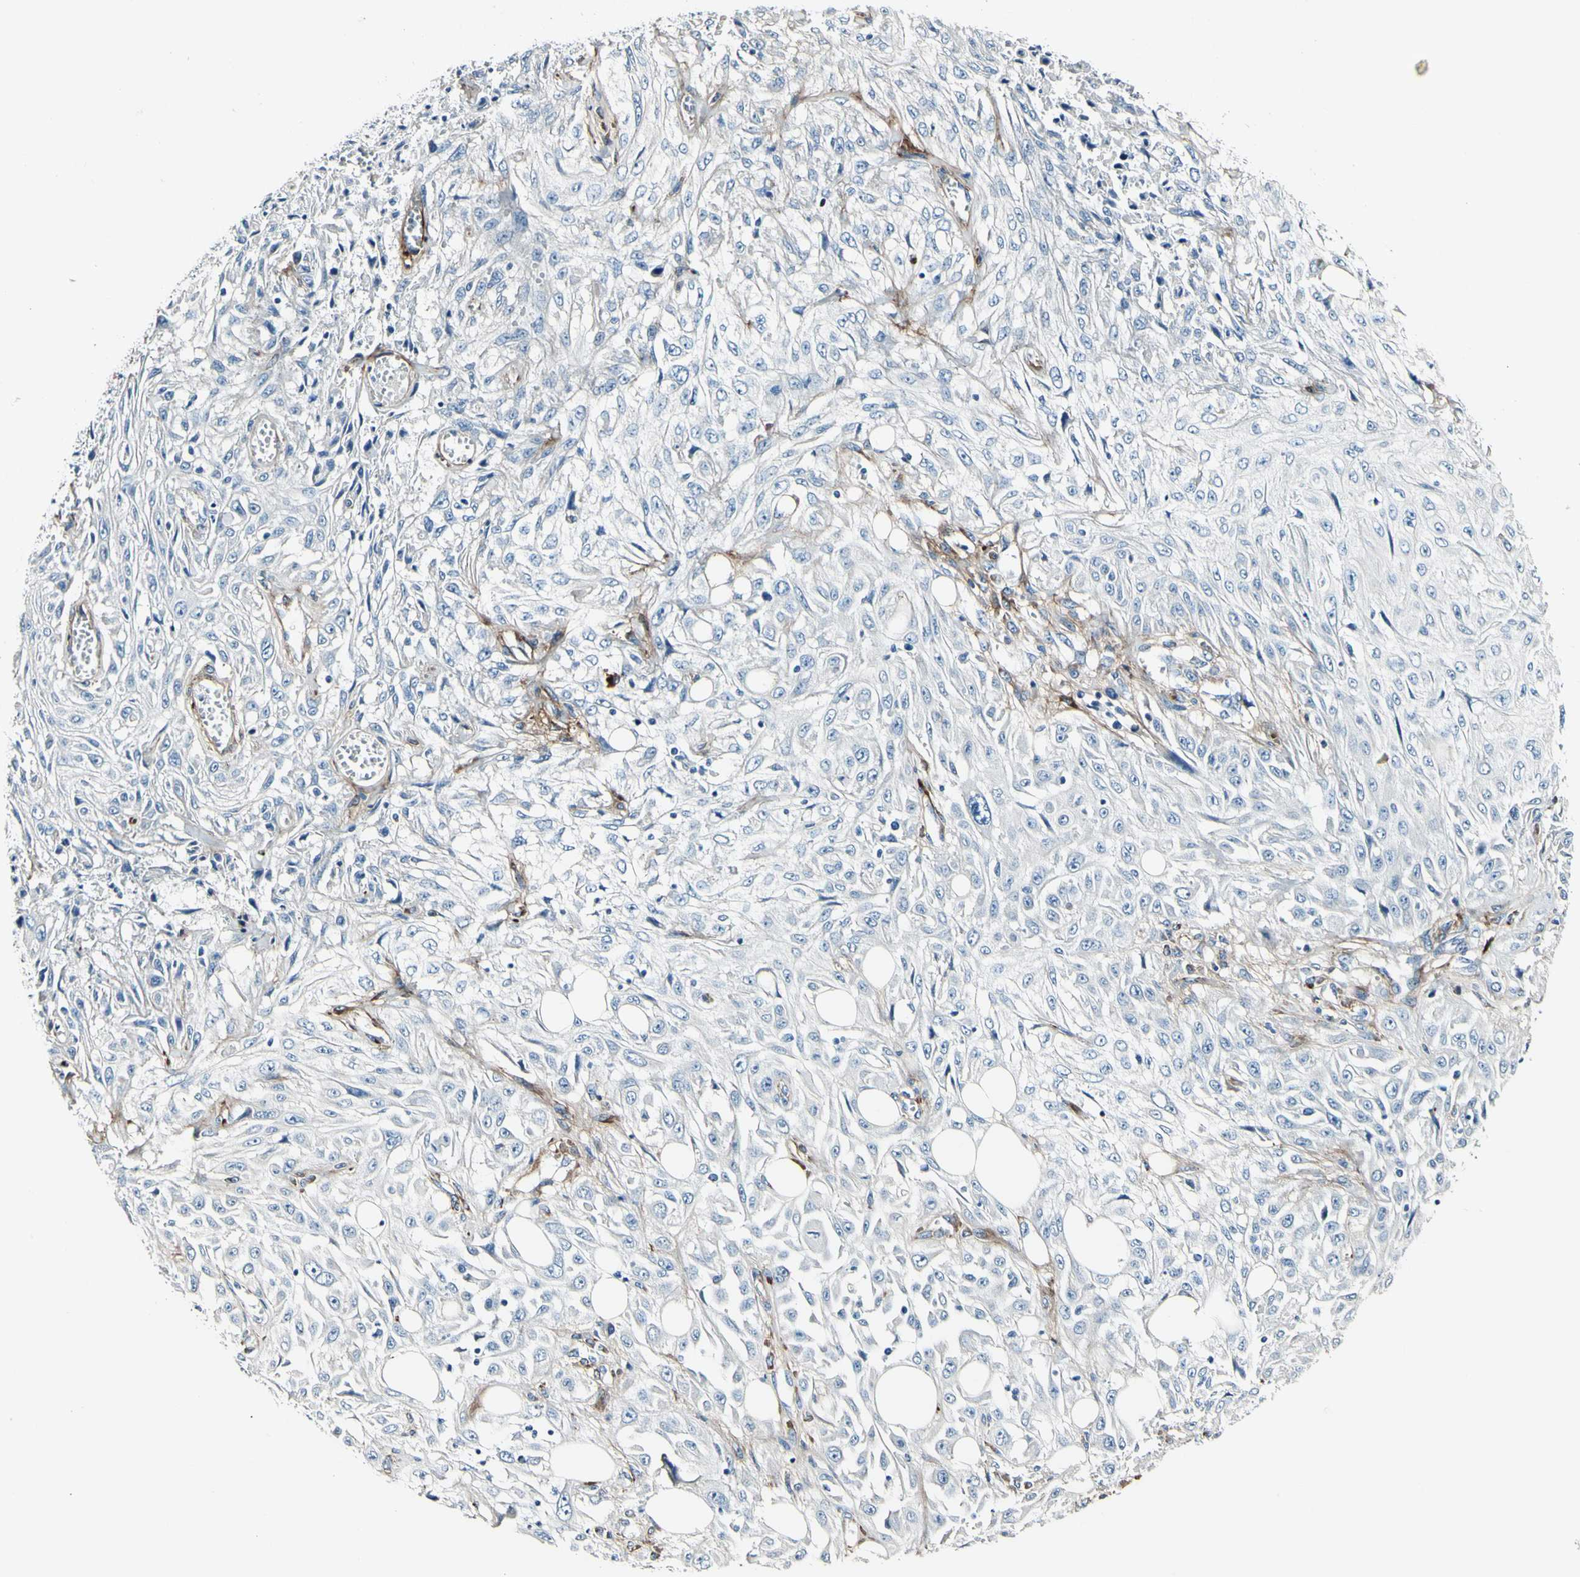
{"staining": {"intensity": "negative", "quantity": "none", "location": "none"}, "tissue": "skin cancer", "cell_type": "Tumor cells", "image_type": "cancer", "snomed": [{"axis": "morphology", "description": "Squamous cell carcinoma, NOS"}, {"axis": "morphology", "description": "Squamous cell carcinoma, metastatic, NOS"}, {"axis": "topography", "description": "Skin"}, {"axis": "topography", "description": "Lymph node"}], "caption": "Skin cancer (squamous cell carcinoma) was stained to show a protein in brown. There is no significant staining in tumor cells.", "gene": "COL6A3", "patient": {"sex": "male", "age": 75}}